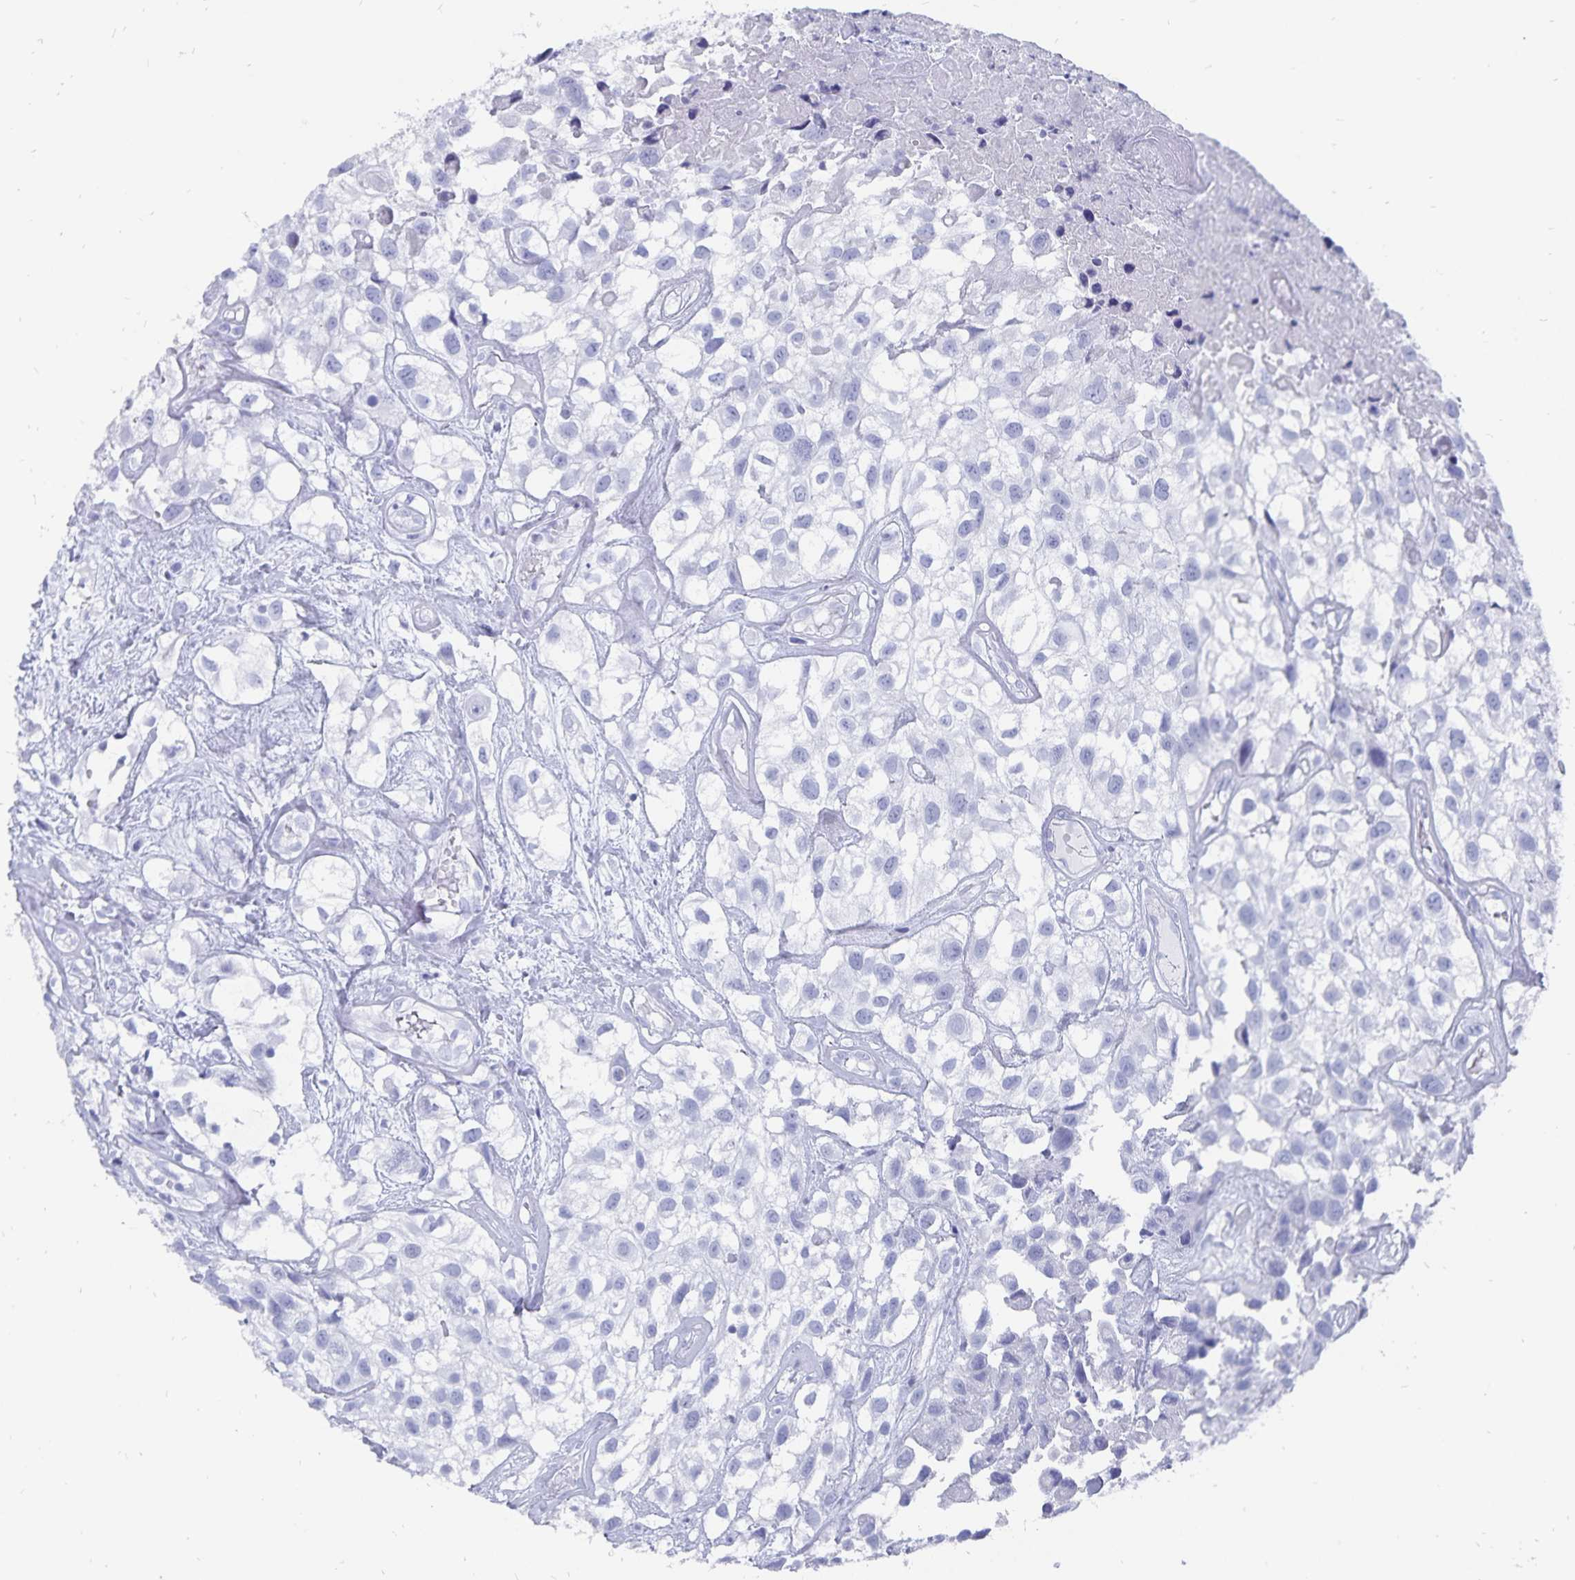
{"staining": {"intensity": "negative", "quantity": "none", "location": "none"}, "tissue": "urothelial cancer", "cell_type": "Tumor cells", "image_type": "cancer", "snomed": [{"axis": "morphology", "description": "Urothelial carcinoma, High grade"}, {"axis": "topography", "description": "Urinary bladder"}], "caption": "High magnification brightfield microscopy of high-grade urothelial carcinoma stained with DAB (brown) and counterstained with hematoxylin (blue): tumor cells show no significant expression.", "gene": "ADH1A", "patient": {"sex": "male", "age": 56}}